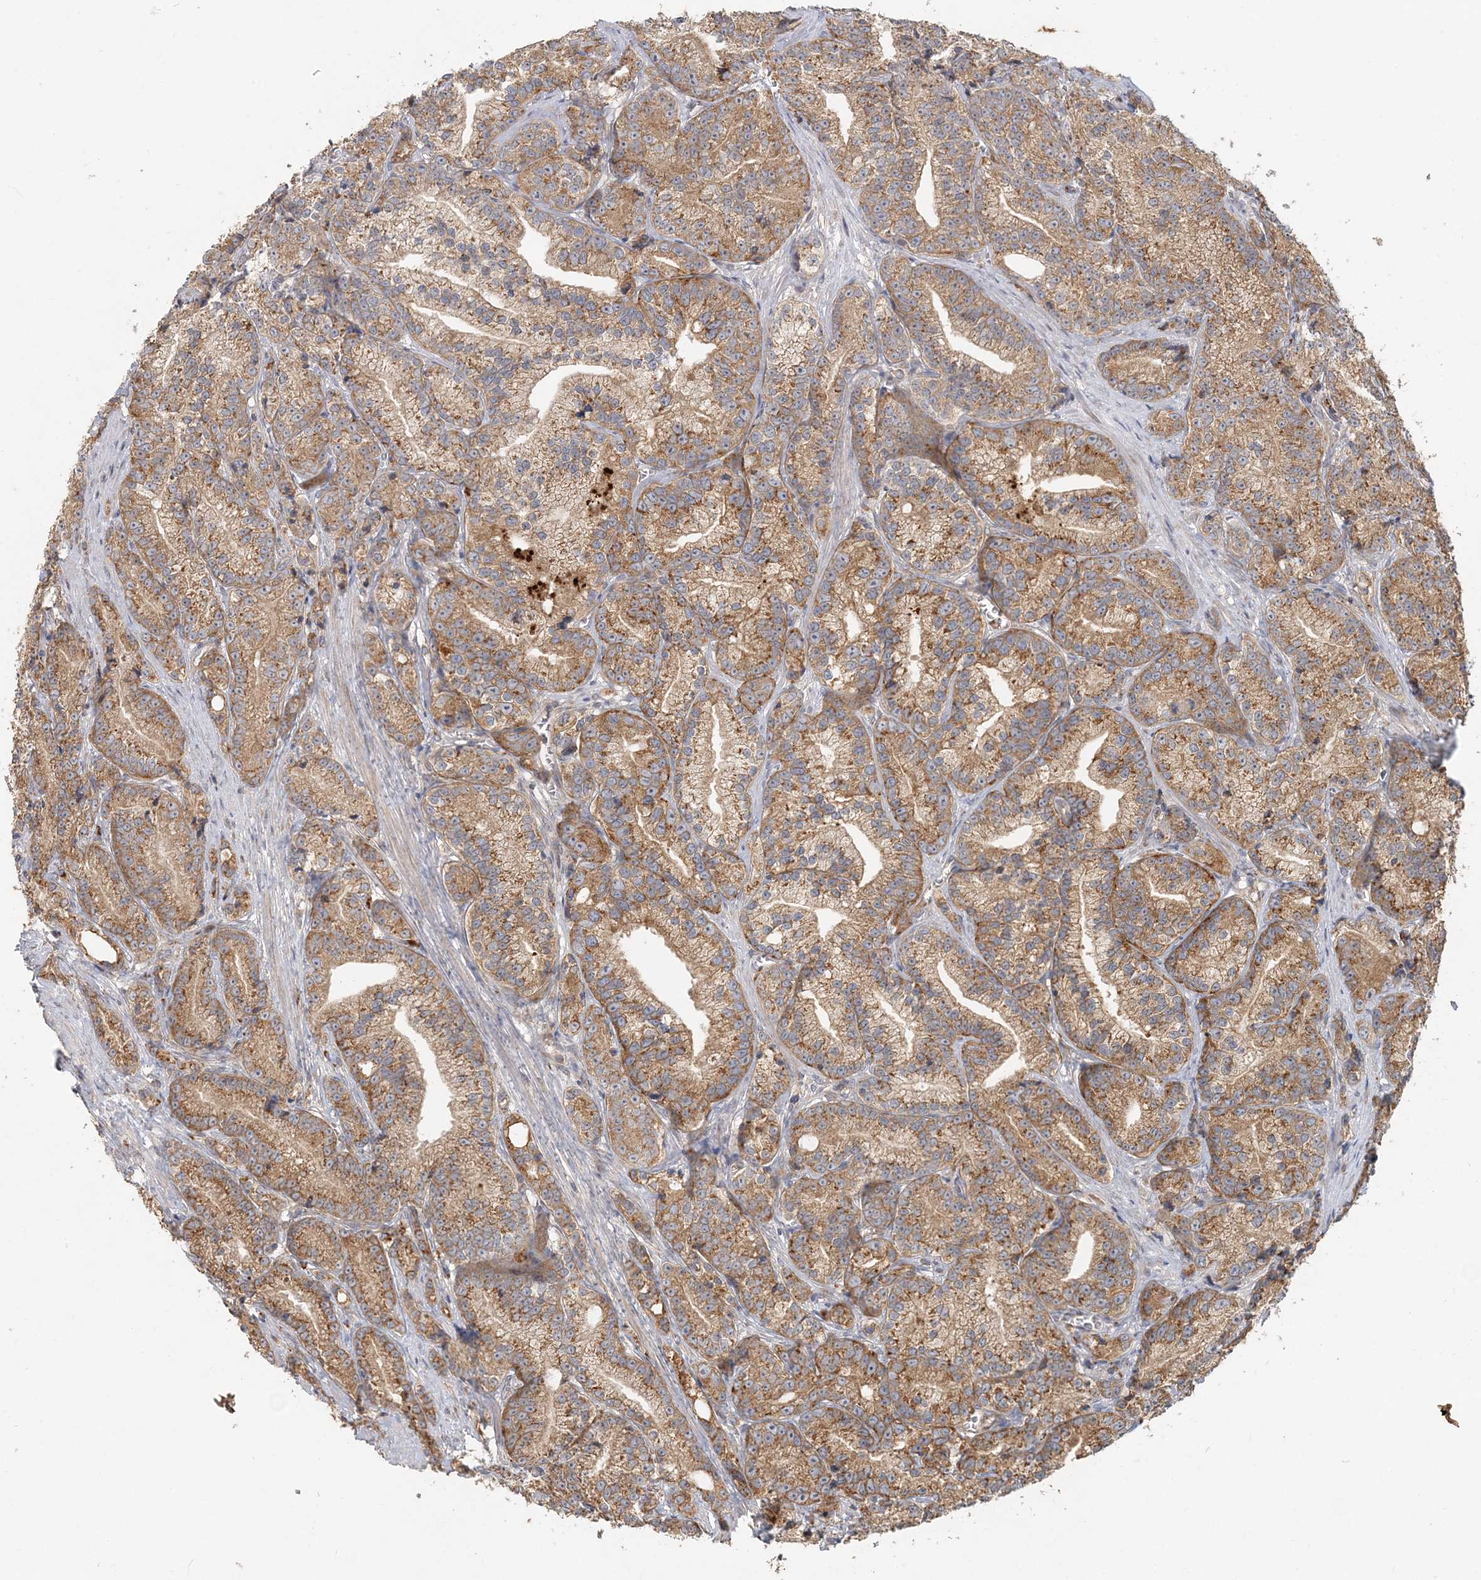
{"staining": {"intensity": "moderate", "quantity": ">75%", "location": "cytoplasmic/membranous"}, "tissue": "prostate cancer", "cell_type": "Tumor cells", "image_type": "cancer", "snomed": [{"axis": "morphology", "description": "Adenocarcinoma, Low grade"}, {"axis": "topography", "description": "Prostate"}], "caption": "IHC (DAB (3,3'-diaminobenzidine)) staining of human prostate cancer (adenocarcinoma (low-grade)) shows moderate cytoplasmic/membranous protein staining in about >75% of tumor cells.", "gene": "RAB14", "patient": {"sex": "male", "age": 89}}